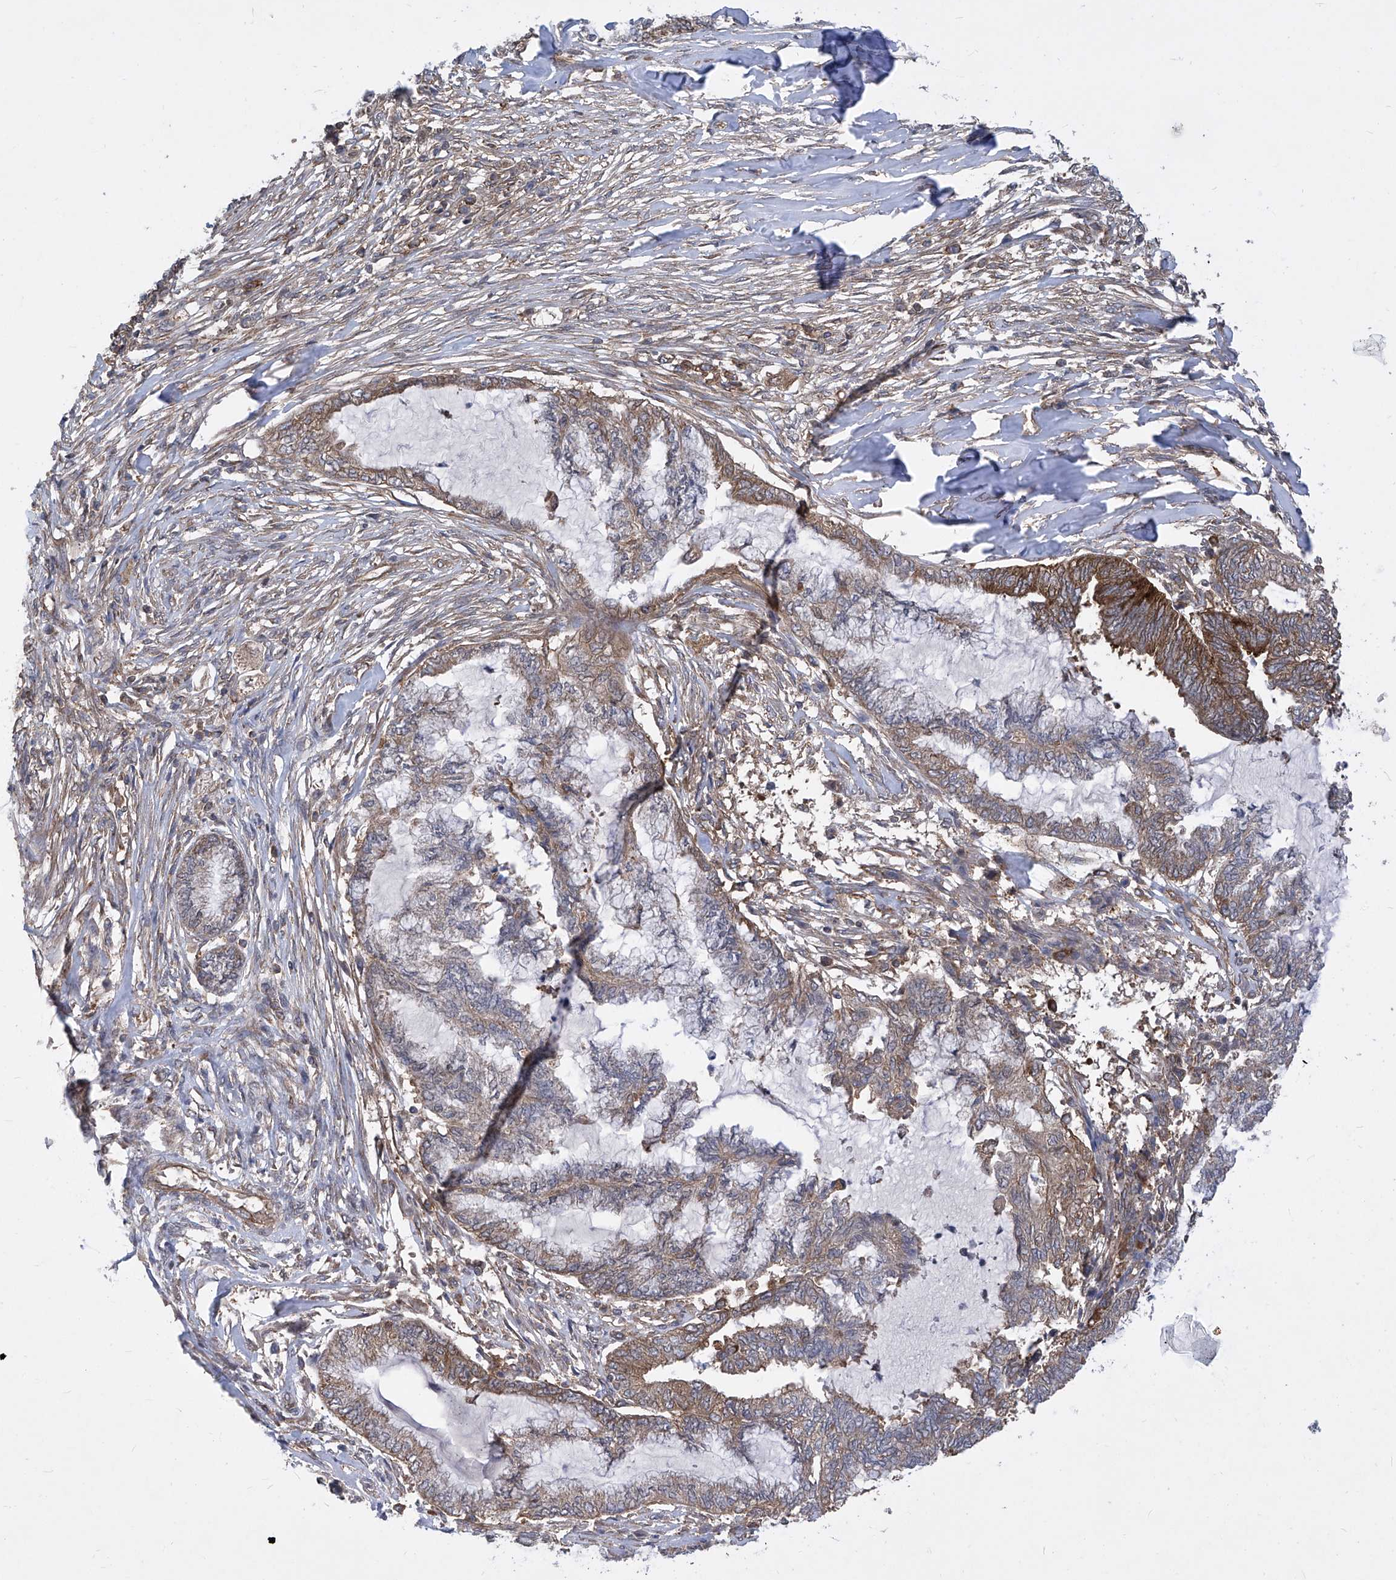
{"staining": {"intensity": "moderate", "quantity": "25%-75%", "location": "cytoplasmic/membranous"}, "tissue": "endometrial cancer", "cell_type": "Tumor cells", "image_type": "cancer", "snomed": [{"axis": "morphology", "description": "Adenocarcinoma, NOS"}, {"axis": "topography", "description": "Endometrium"}], "caption": "A medium amount of moderate cytoplasmic/membranous staining is appreciated in approximately 25%-75% of tumor cells in endometrial adenocarcinoma tissue. The staining was performed using DAB (3,3'-diaminobenzidine) to visualize the protein expression in brown, while the nuclei were stained in blue with hematoxylin (Magnification: 20x).", "gene": "EIF3M", "patient": {"sex": "female", "age": 86}}